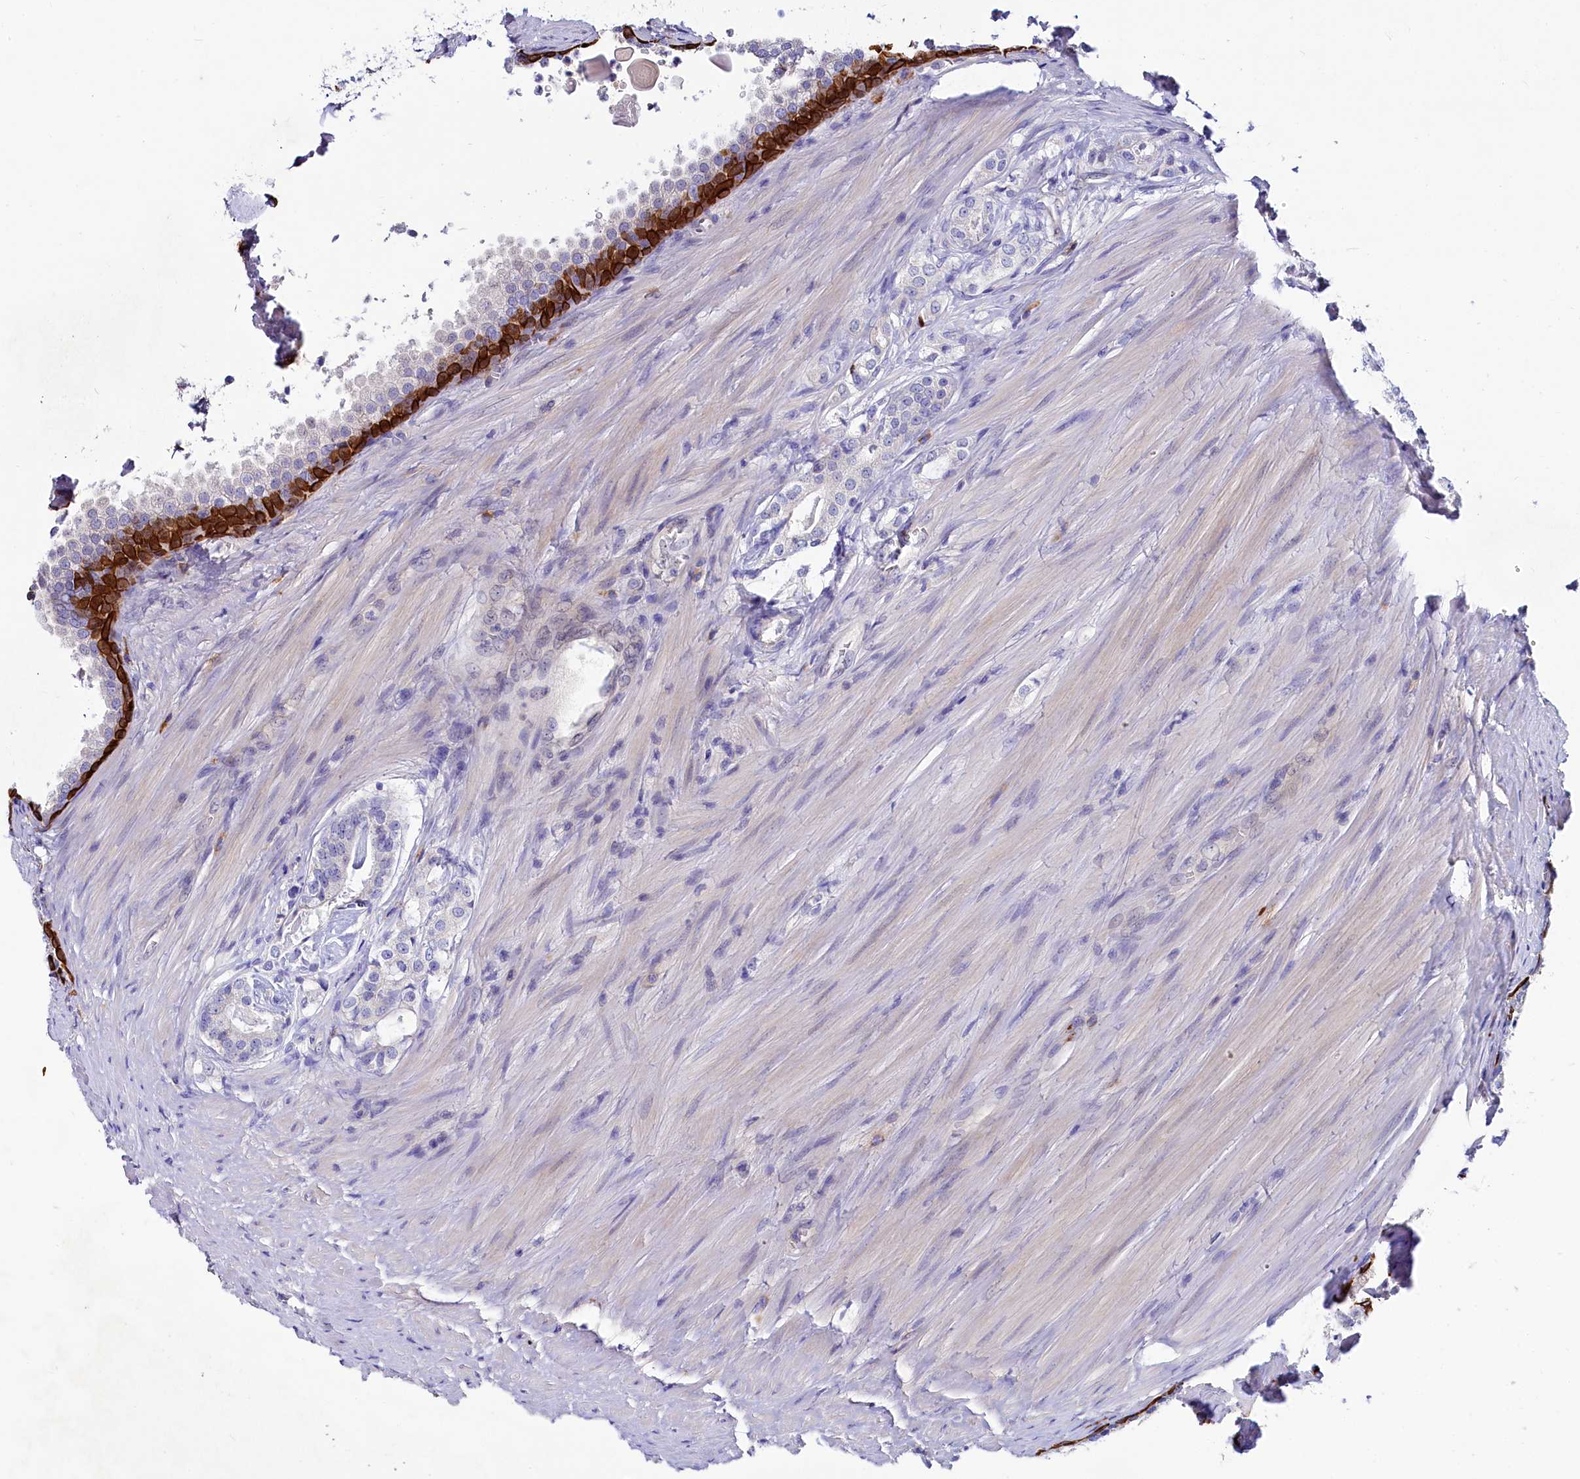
{"staining": {"intensity": "negative", "quantity": "none", "location": "none"}, "tissue": "prostate cancer", "cell_type": "Tumor cells", "image_type": "cancer", "snomed": [{"axis": "morphology", "description": "Adenocarcinoma, High grade"}, {"axis": "topography", "description": "Prostate"}], "caption": "Immunohistochemistry (IHC) image of neoplastic tissue: human adenocarcinoma (high-grade) (prostate) stained with DAB (3,3'-diaminobenzidine) demonstrates no significant protein expression in tumor cells. (Brightfield microscopy of DAB (3,3'-diaminobenzidine) IHC at high magnification).", "gene": "ASTE1", "patient": {"sex": "male", "age": 63}}